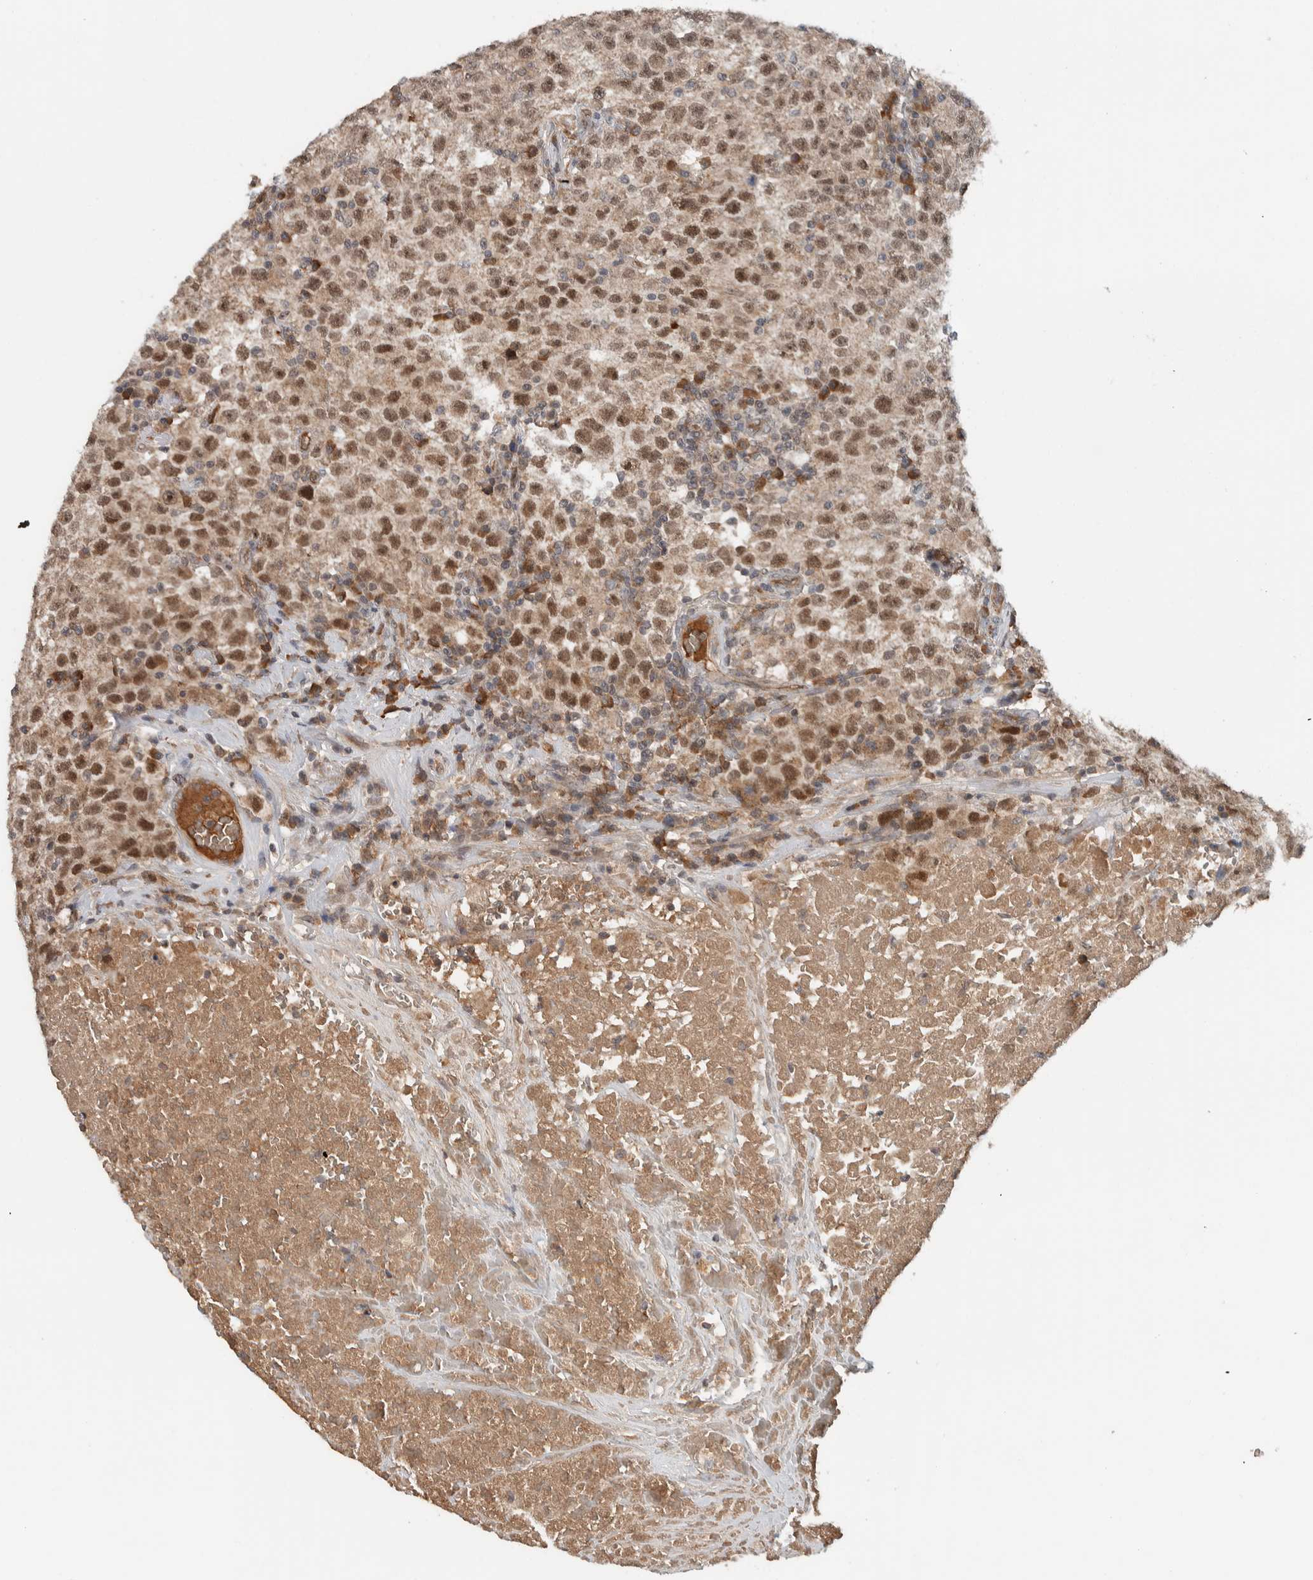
{"staining": {"intensity": "moderate", "quantity": ">75%", "location": "cytoplasmic/membranous,nuclear"}, "tissue": "testis cancer", "cell_type": "Tumor cells", "image_type": "cancer", "snomed": [{"axis": "morphology", "description": "Seminoma, NOS"}, {"axis": "topography", "description": "Testis"}], "caption": "A brown stain shows moderate cytoplasmic/membranous and nuclear positivity of a protein in human testis cancer tumor cells.", "gene": "ARMC7", "patient": {"sex": "male", "age": 22}}